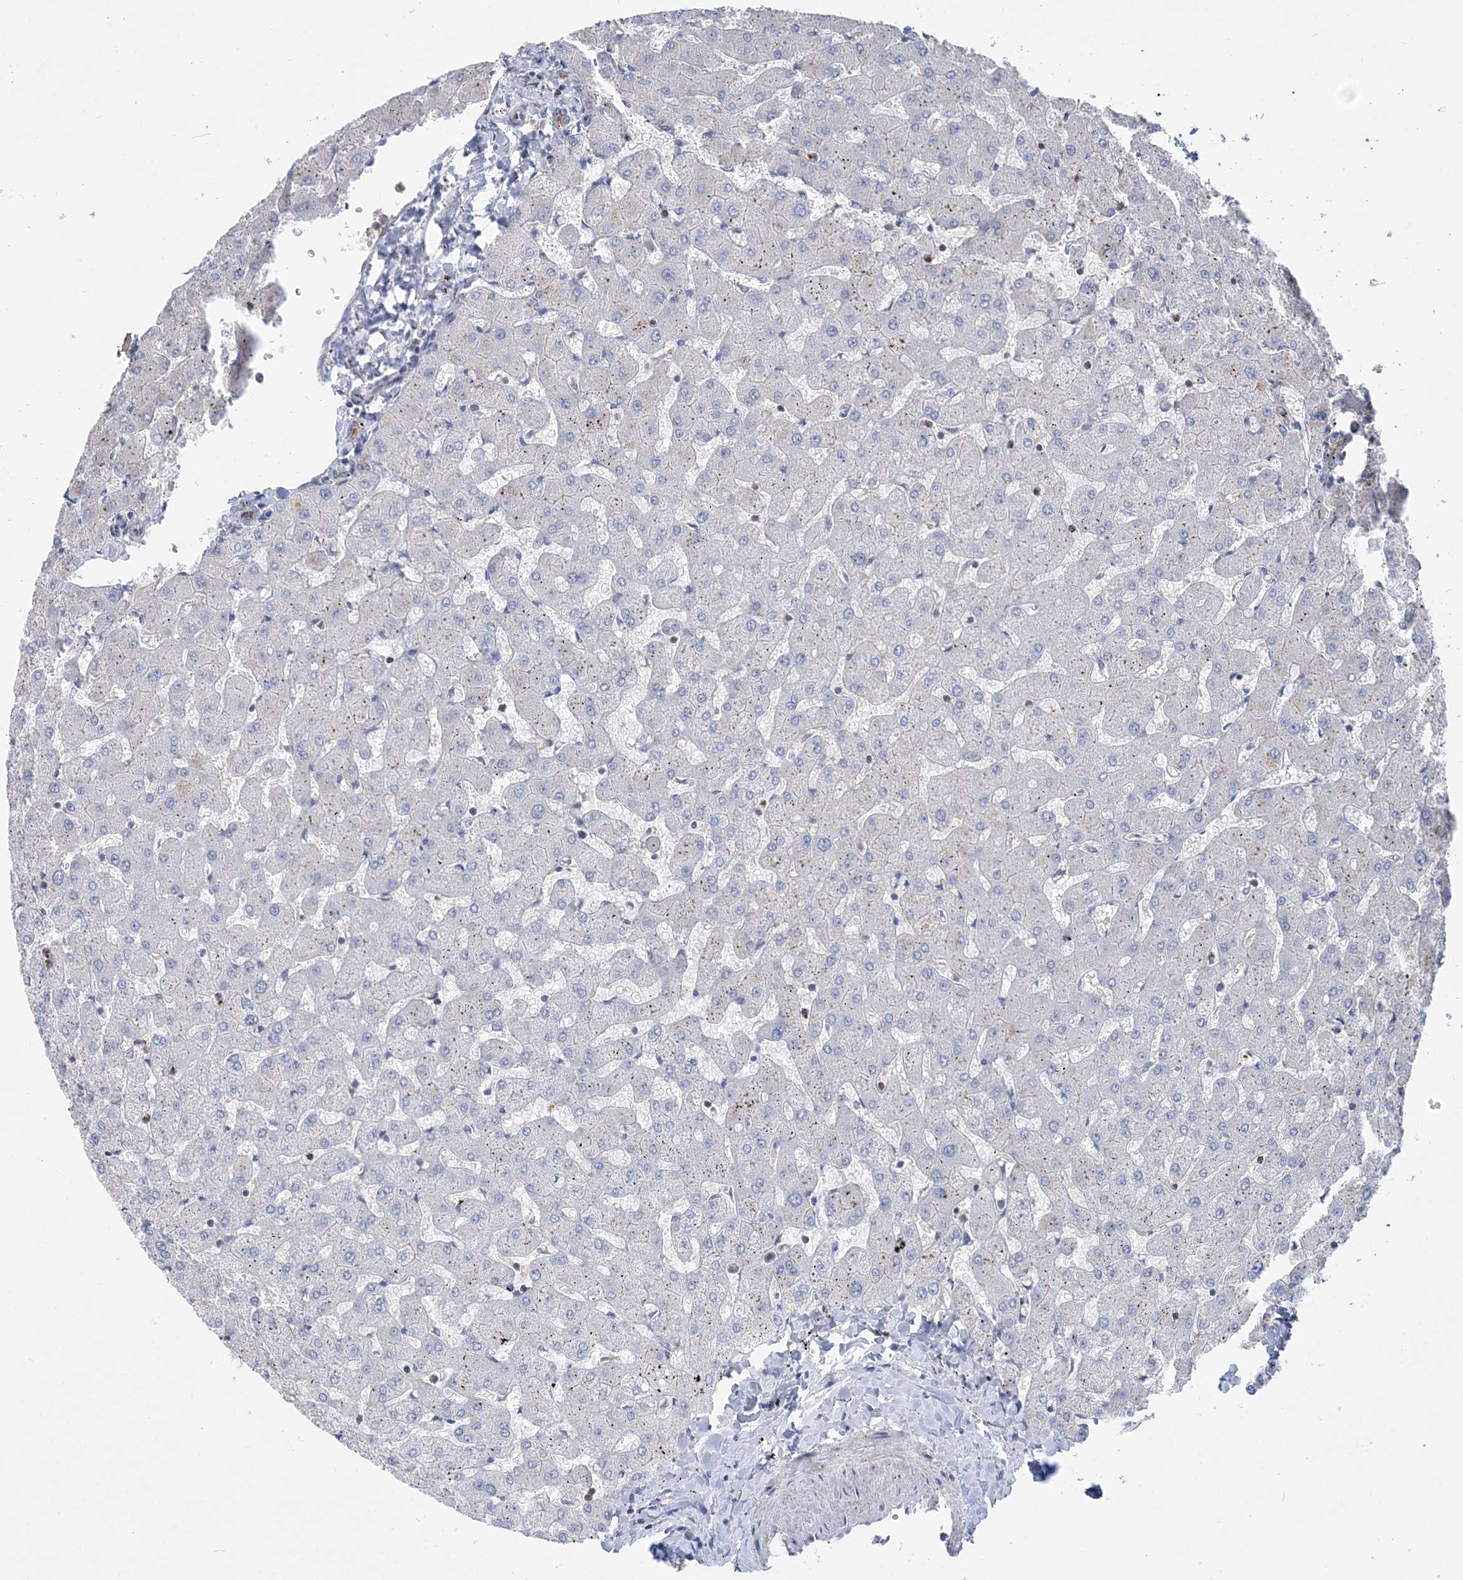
{"staining": {"intensity": "moderate", "quantity": "<25%", "location": "cytoplasmic/membranous"}, "tissue": "liver", "cell_type": "Cholangiocytes", "image_type": "normal", "snomed": [{"axis": "morphology", "description": "Normal tissue, NOS"}, {"axis": "topography", "description": "Liver"}], "caption": "Approximately <25% of cholangiocytes in unremarkable human liver exhibit moderate cytoplasmic/membranous protein expression as visualized by brown immunohistochemical staining.", "gene": "PIGC", "patient": {"sex": "female", "age": 63}}